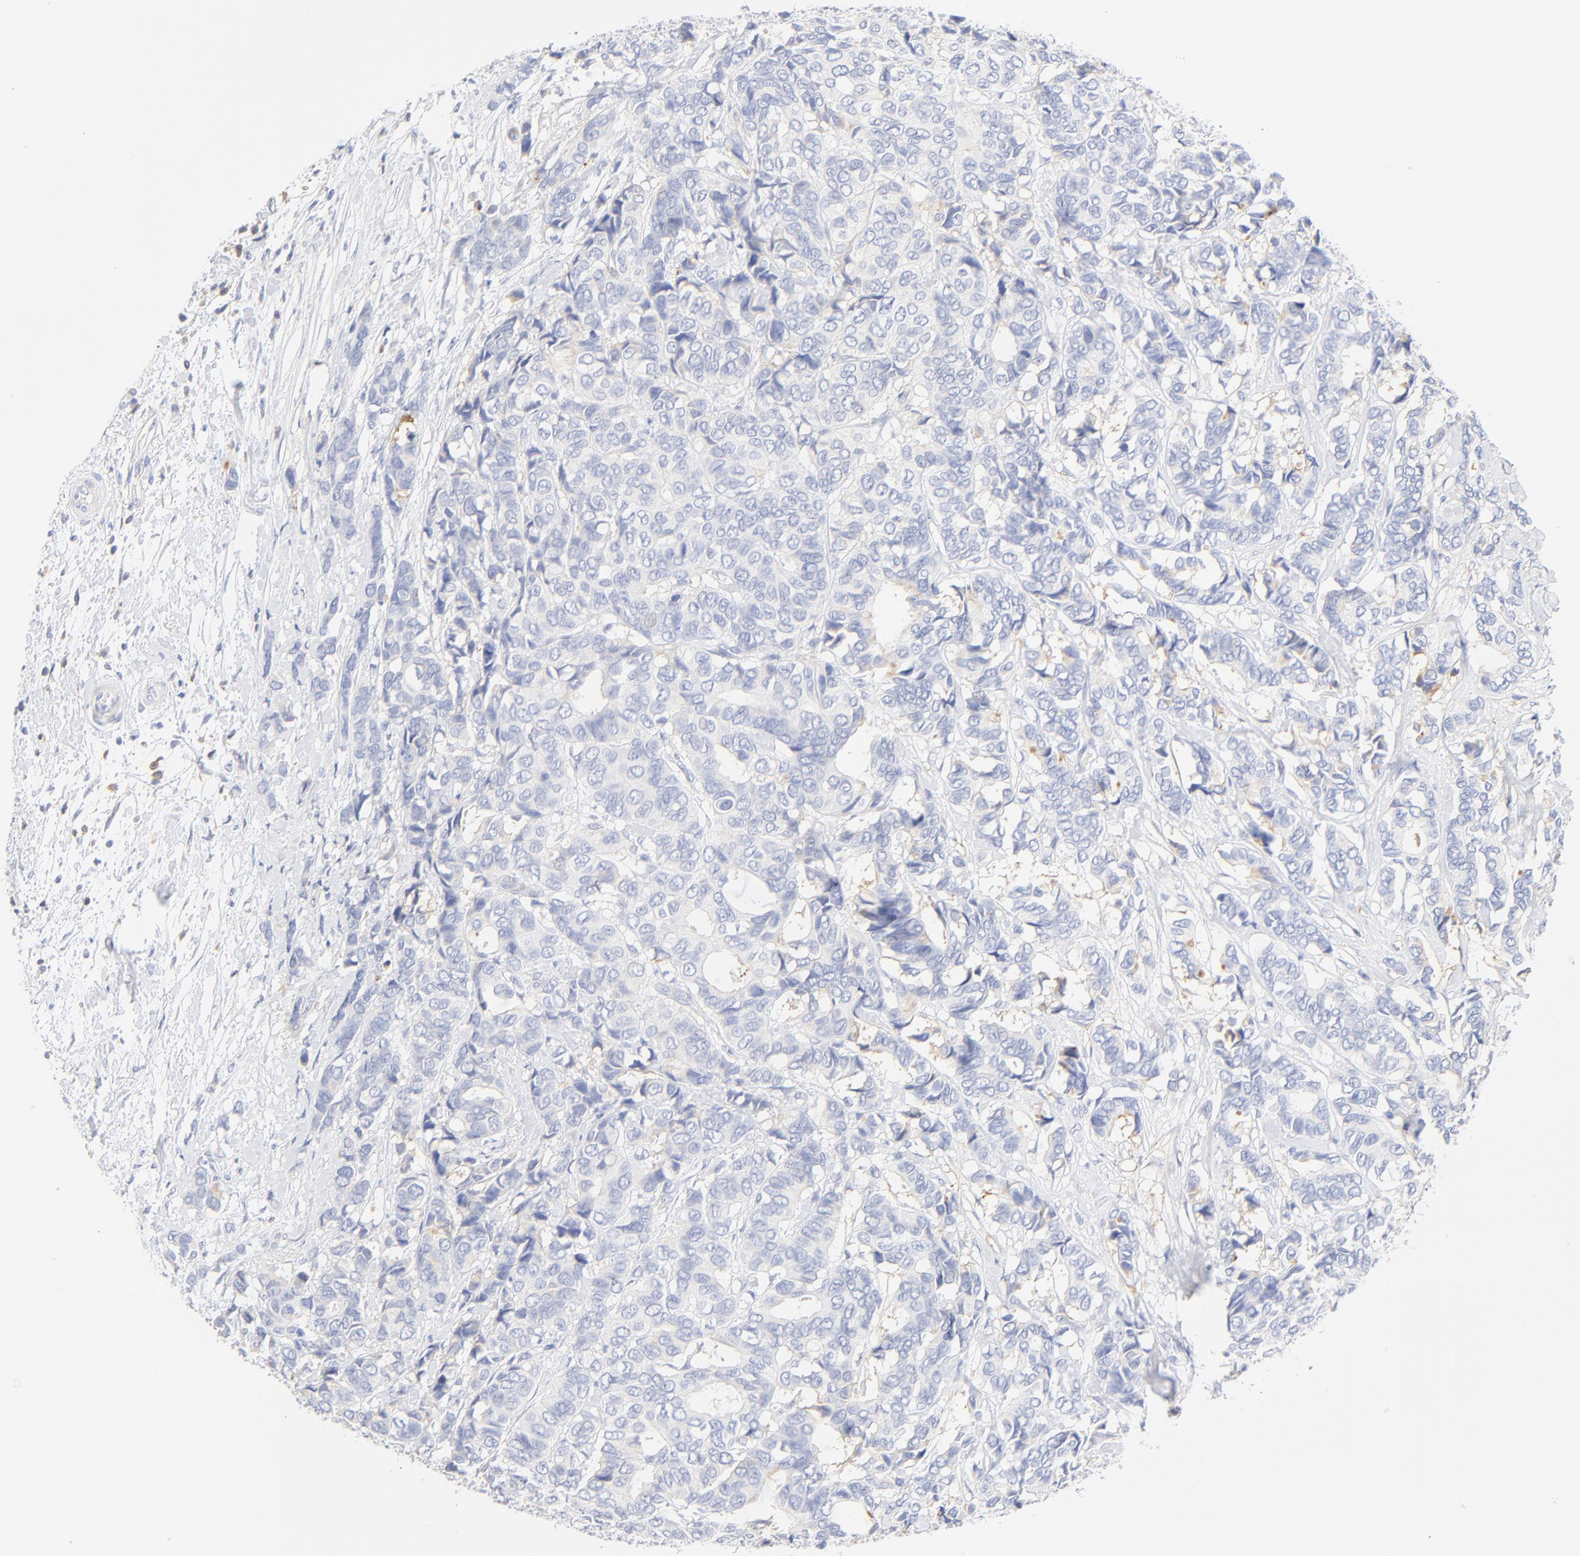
{"staining": {"intensity": "negative", "quantity": "none", "location": "none"}, "tissue": "breast cancer", "cell_type": "Tumor cells", "image_type": "cancer", "snomed": [{"axis": "morphology", "description": "Duct carcinoma"}, {"axis": "topography", "description": "Breast"}], "caption": "Immunohistochemistry (IHC) histopathology image of human breast cancer stained for a protein (brown), which shows no expression in tumor cells.", "gene": "MDGA2", "patient": {"sex": "female", "age": 87}}